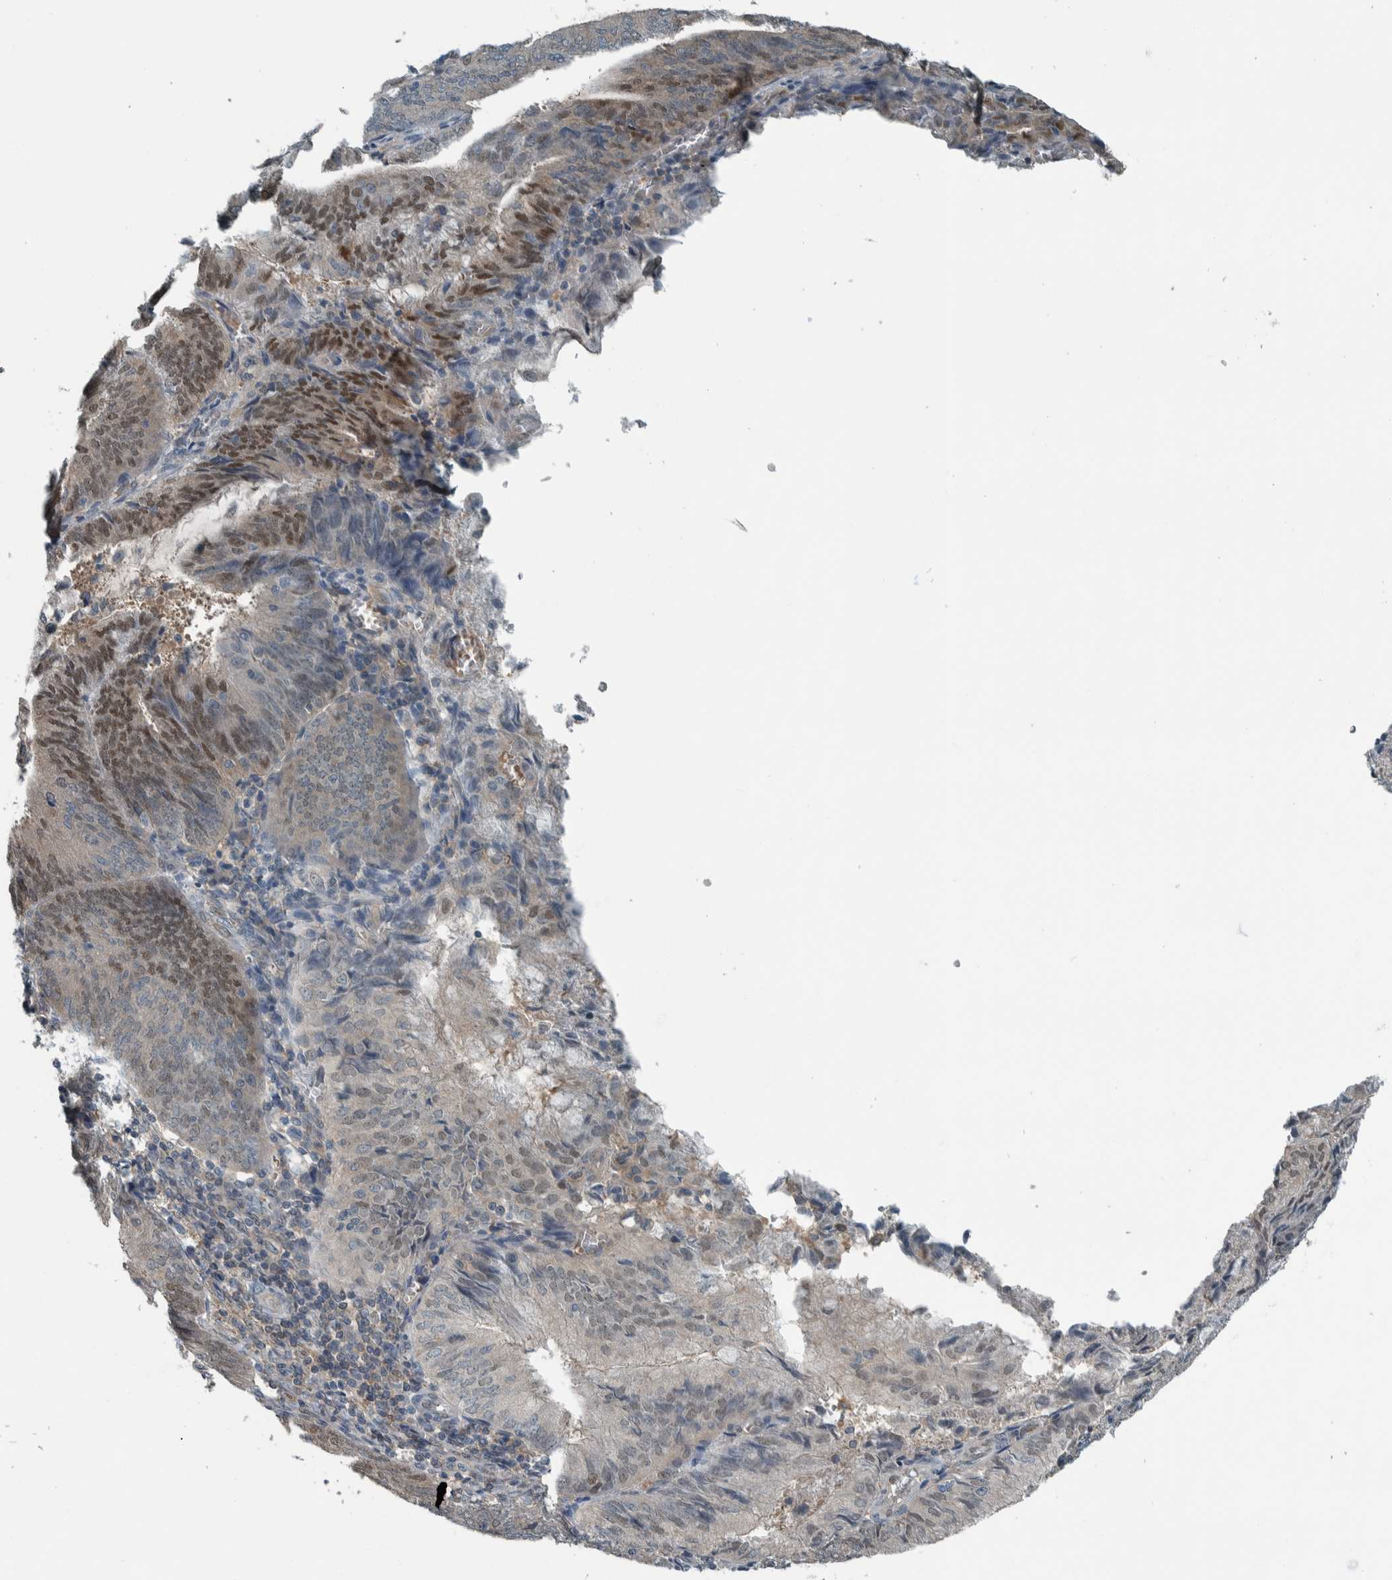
{"staining": {"intensity": "moderate", "quantity": "25%-75%", "location": "nuclear"}, "tissue": "endometrial cancer", "cell_type": "Tumor cells", "image_type": "cancer", "snomed": [{"axis": "morphology", "description": "Adenocarcinoma, NOS"}, {"axis": "topography", "description": "Endometrium"}], "caption": "A photomicrograph of human adenocarcinoma (endometrial) stained for a protein reveals moderate nuclear brown staining in tumor cells. The protein is stained brown, and the nuclei are stained in blue (DAB (3,3'-diaminobenzidine) IHC with brightfield microscopy, high magnification).", "gene": "ALAD", "patient": {"sex": "female", "age": 81}}